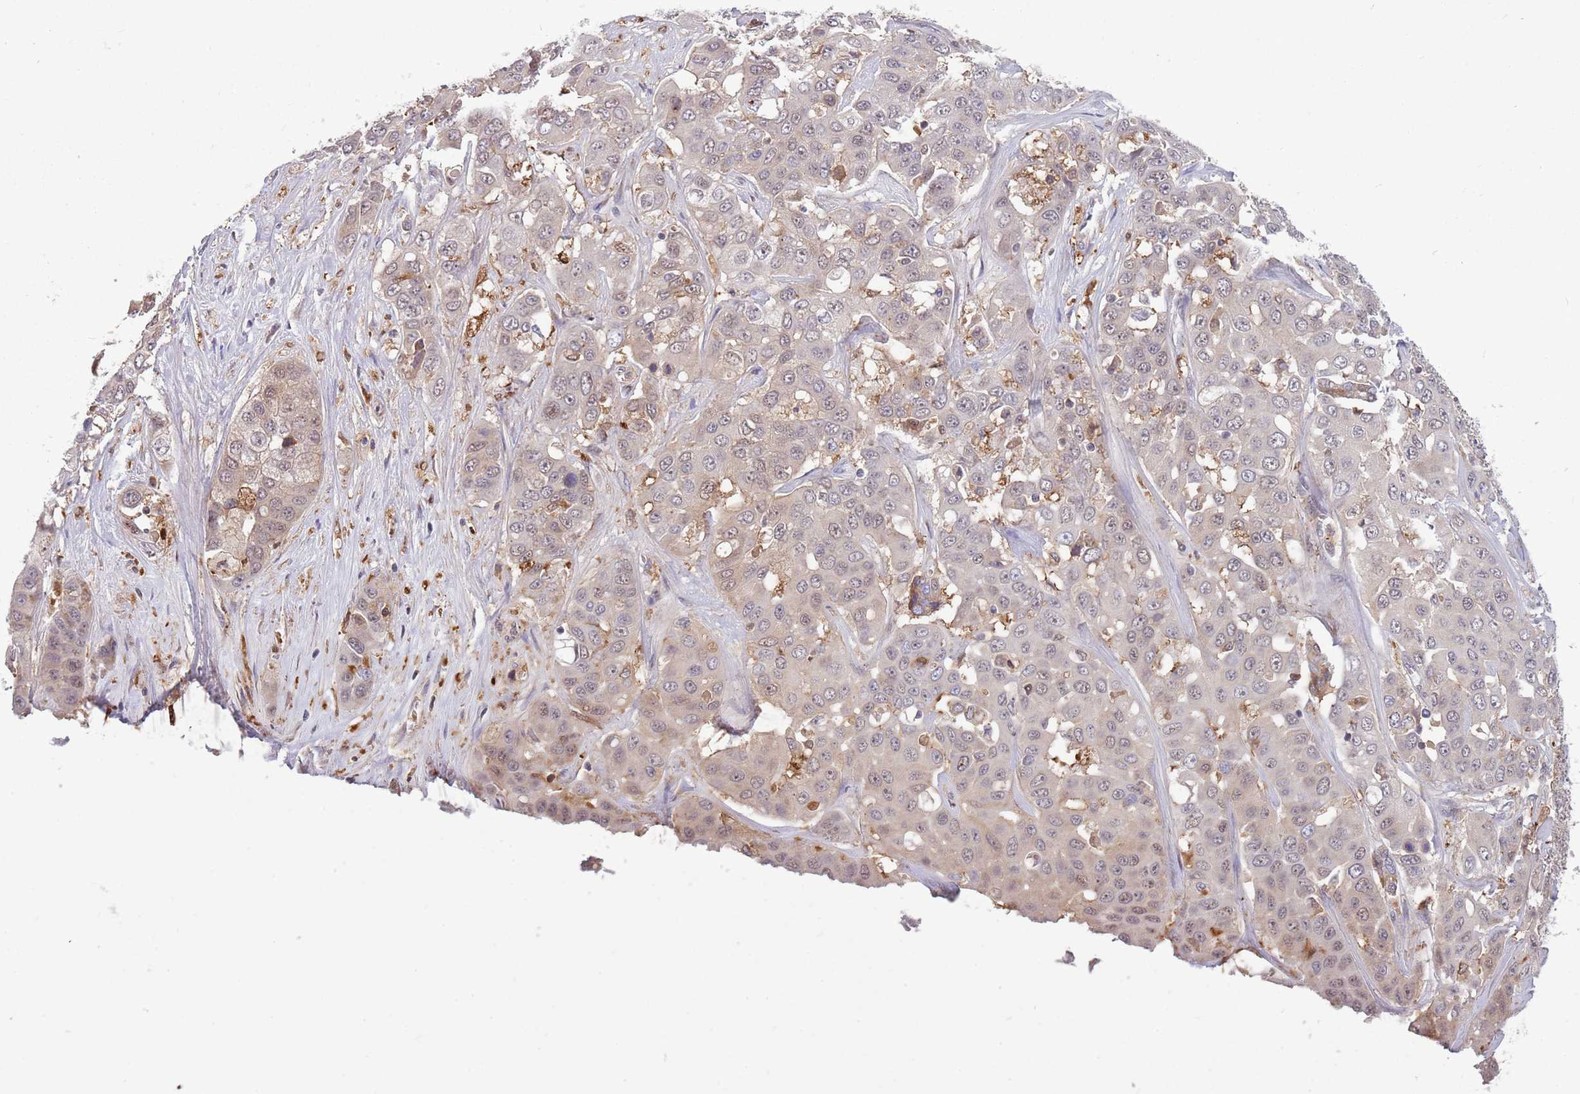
{"staining": {"intensity": "weak", "quantity": "<25%", "location": "nuclear"}, "tissue": "liver cancer", "cell_type": "Tumor cells", "image_type": "cancer", "snomed": [{"axis": "morphology", "description": "Cholangiocarcinoma"}, {"axis": "topography", "description": "Liver"}], "caption": "This is an IHC micrograph of liver cancer (cholangiocarcinoma). There is no staining in tumor cells.", "gene": "CCNJL", "patient": {"sex": "female", "age": 52}}